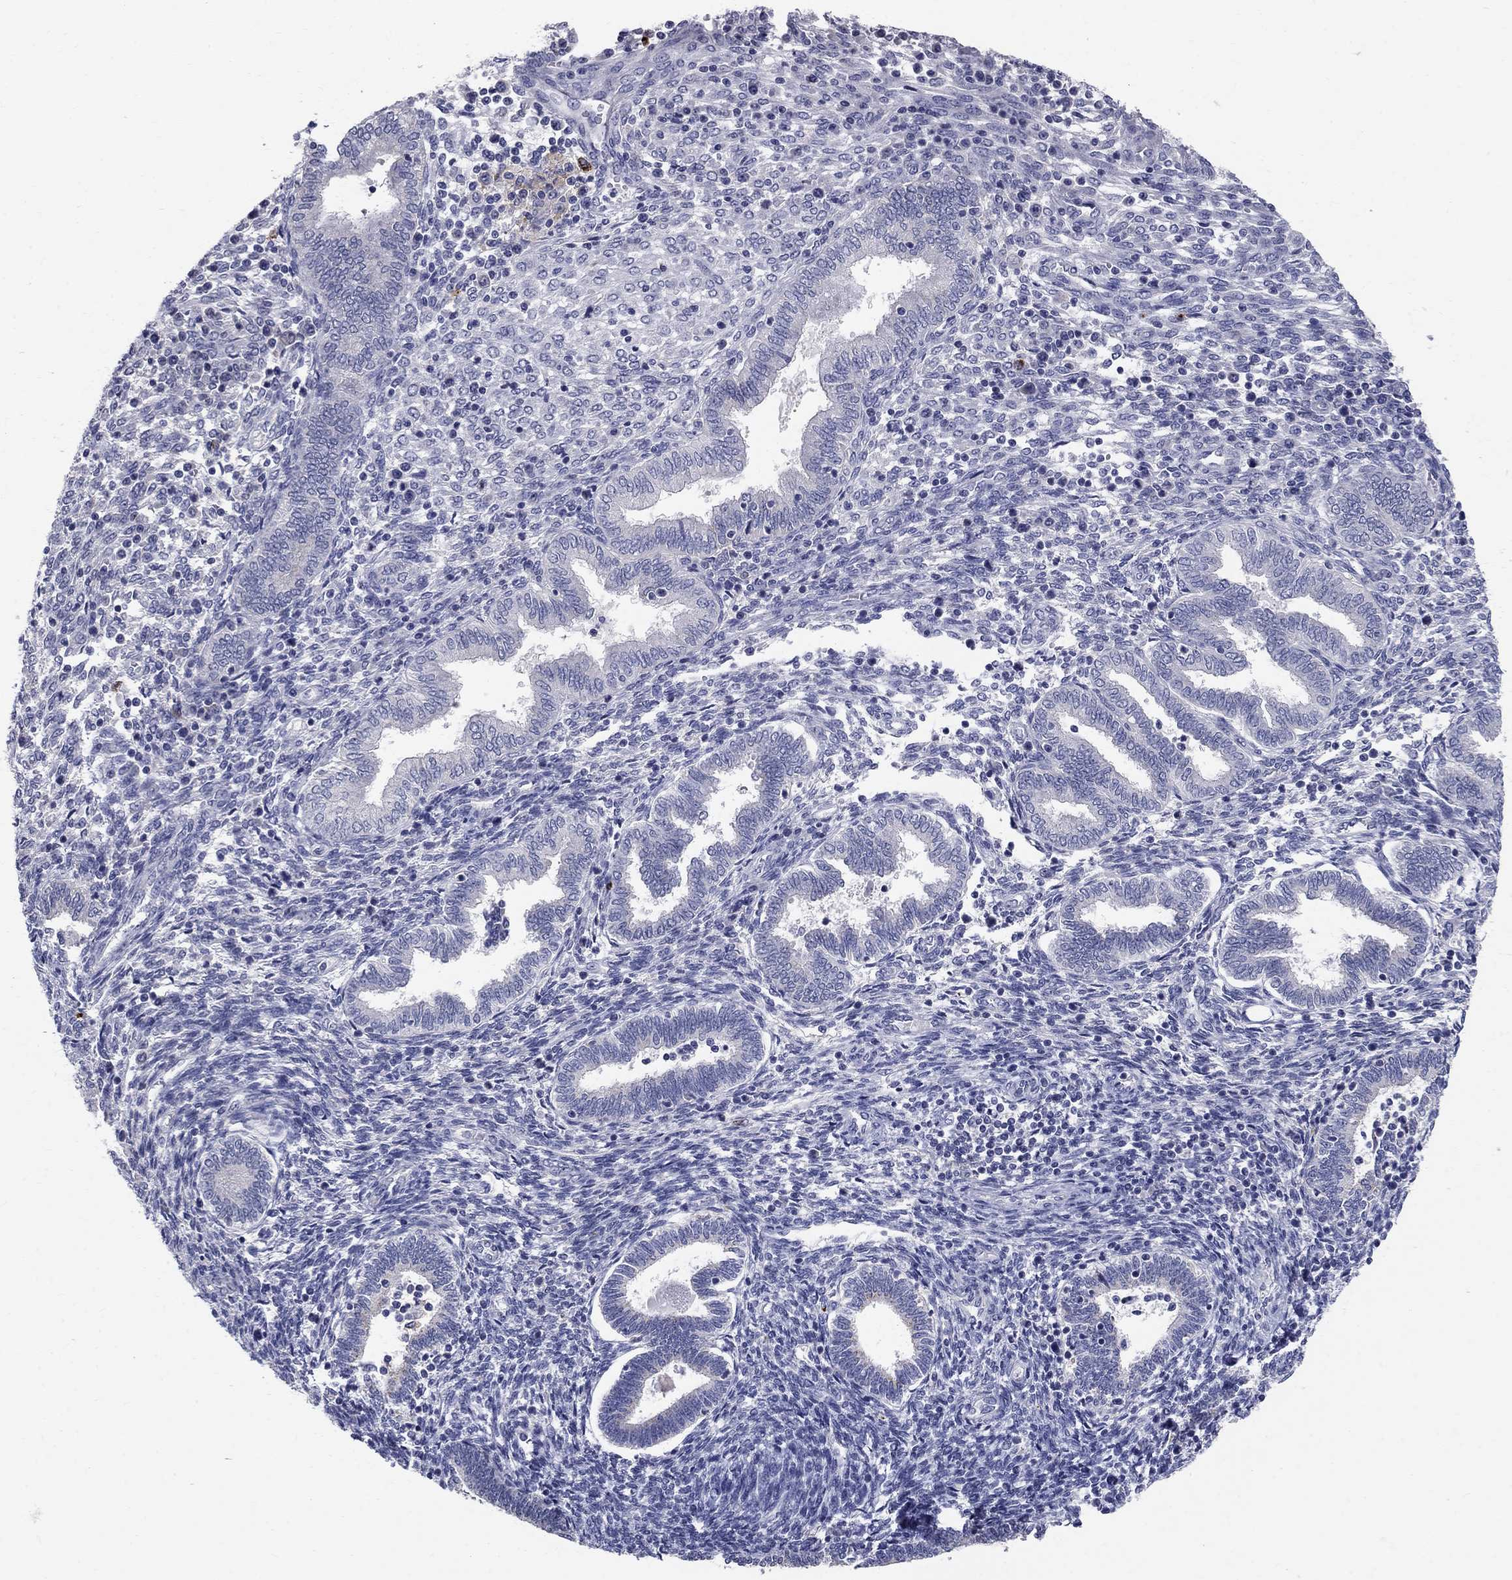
{"staining": {"intensity": "negative", "quantity": "none", "location": "none"}, "tissue": "endometrium", "cell_type": "Cells in endometrial stroma", "image_type": "normal", "snomed": [{"axis": "morphology", "description": "Normal tissue, NOS"}, {"axis": "topography", "description": "Endometrium"}], "caption": "IHC micrograph of normal endometrium: endometrium stained with DAB shows no significant protein expression in cells in endometrial stroma. (DAB (3,3'-diaminobenzidine) immunohistochemistry (IHC) visualized using brightfield microscopy, high magnification).", "gene": "TP53TG5", "patient": {"sex": "female", "age": 42}}